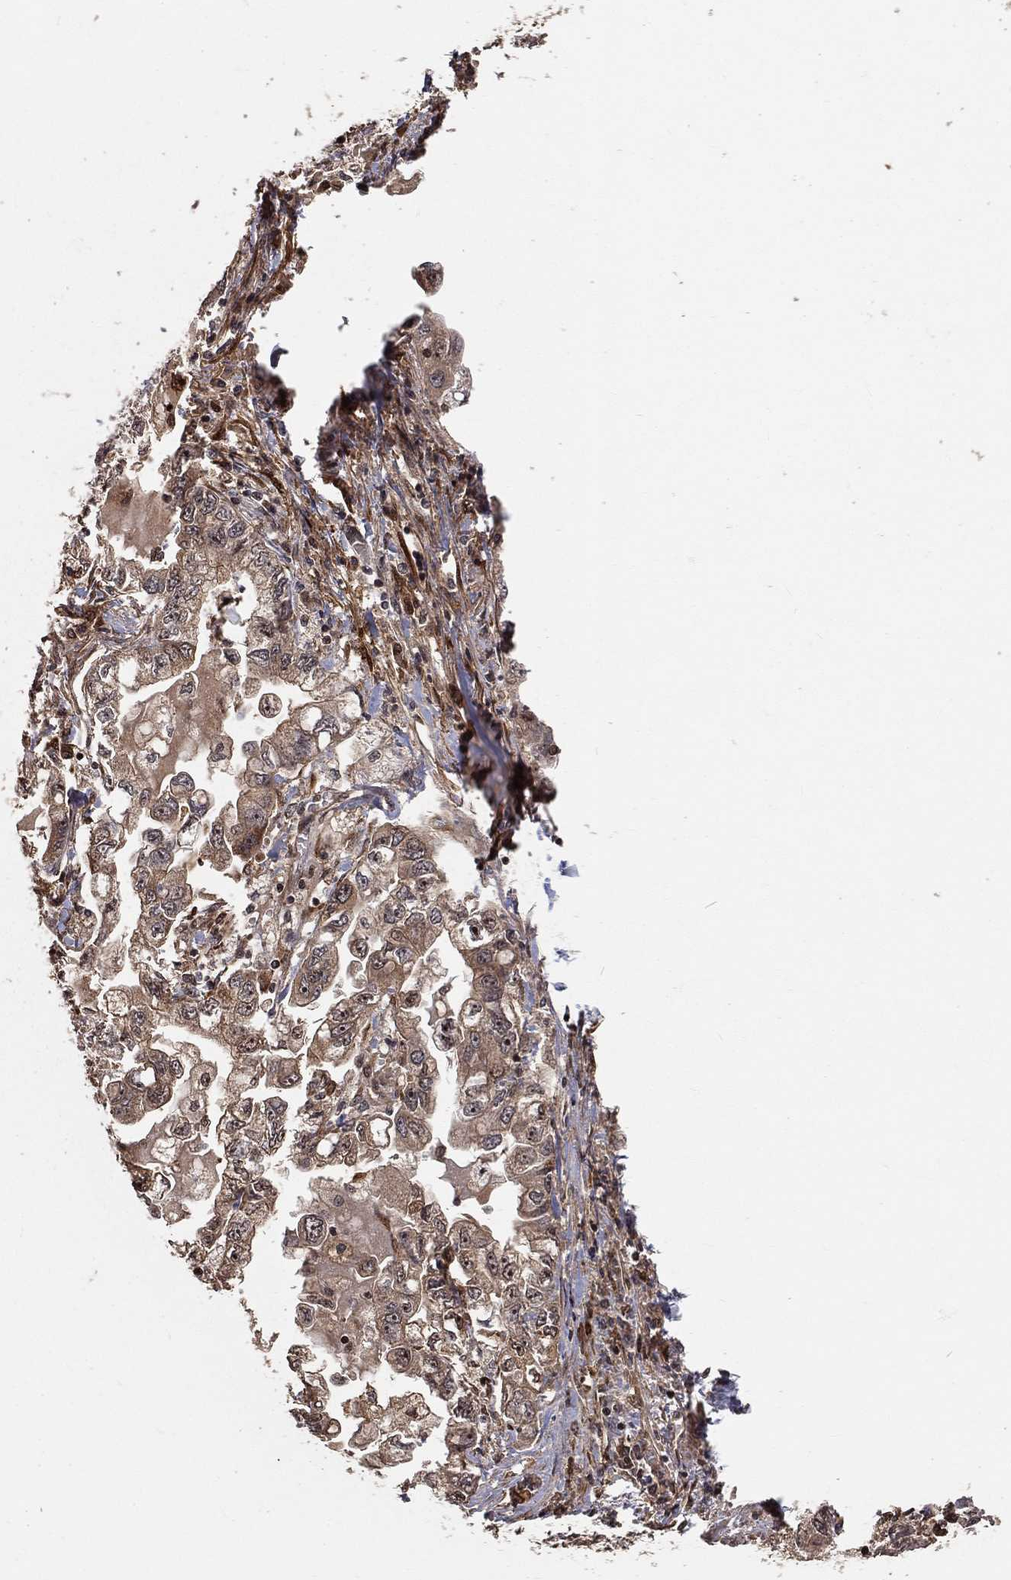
{"staining": {"intensity": "weak", "quantity": "25%-75%", "location": "cytoplasmic/membranous"}, "tissue": "stomach cancer", "cell_type": "Tumor cells", "image_type": "cancer", "snomed": [{"axis": "morphology", "description": "Adenocarcinoma, NOS"}, {"axis": "topography", "description": "Stomach, lower"}], "caption": "Protein staining reveals weak cytoplasmic/membranous positivity in approximately 25%-75% of tumor cells in stomach adenocarcinoma.", "gene": "MAPK1", "patient": {"sex": "female", "age": 93}}